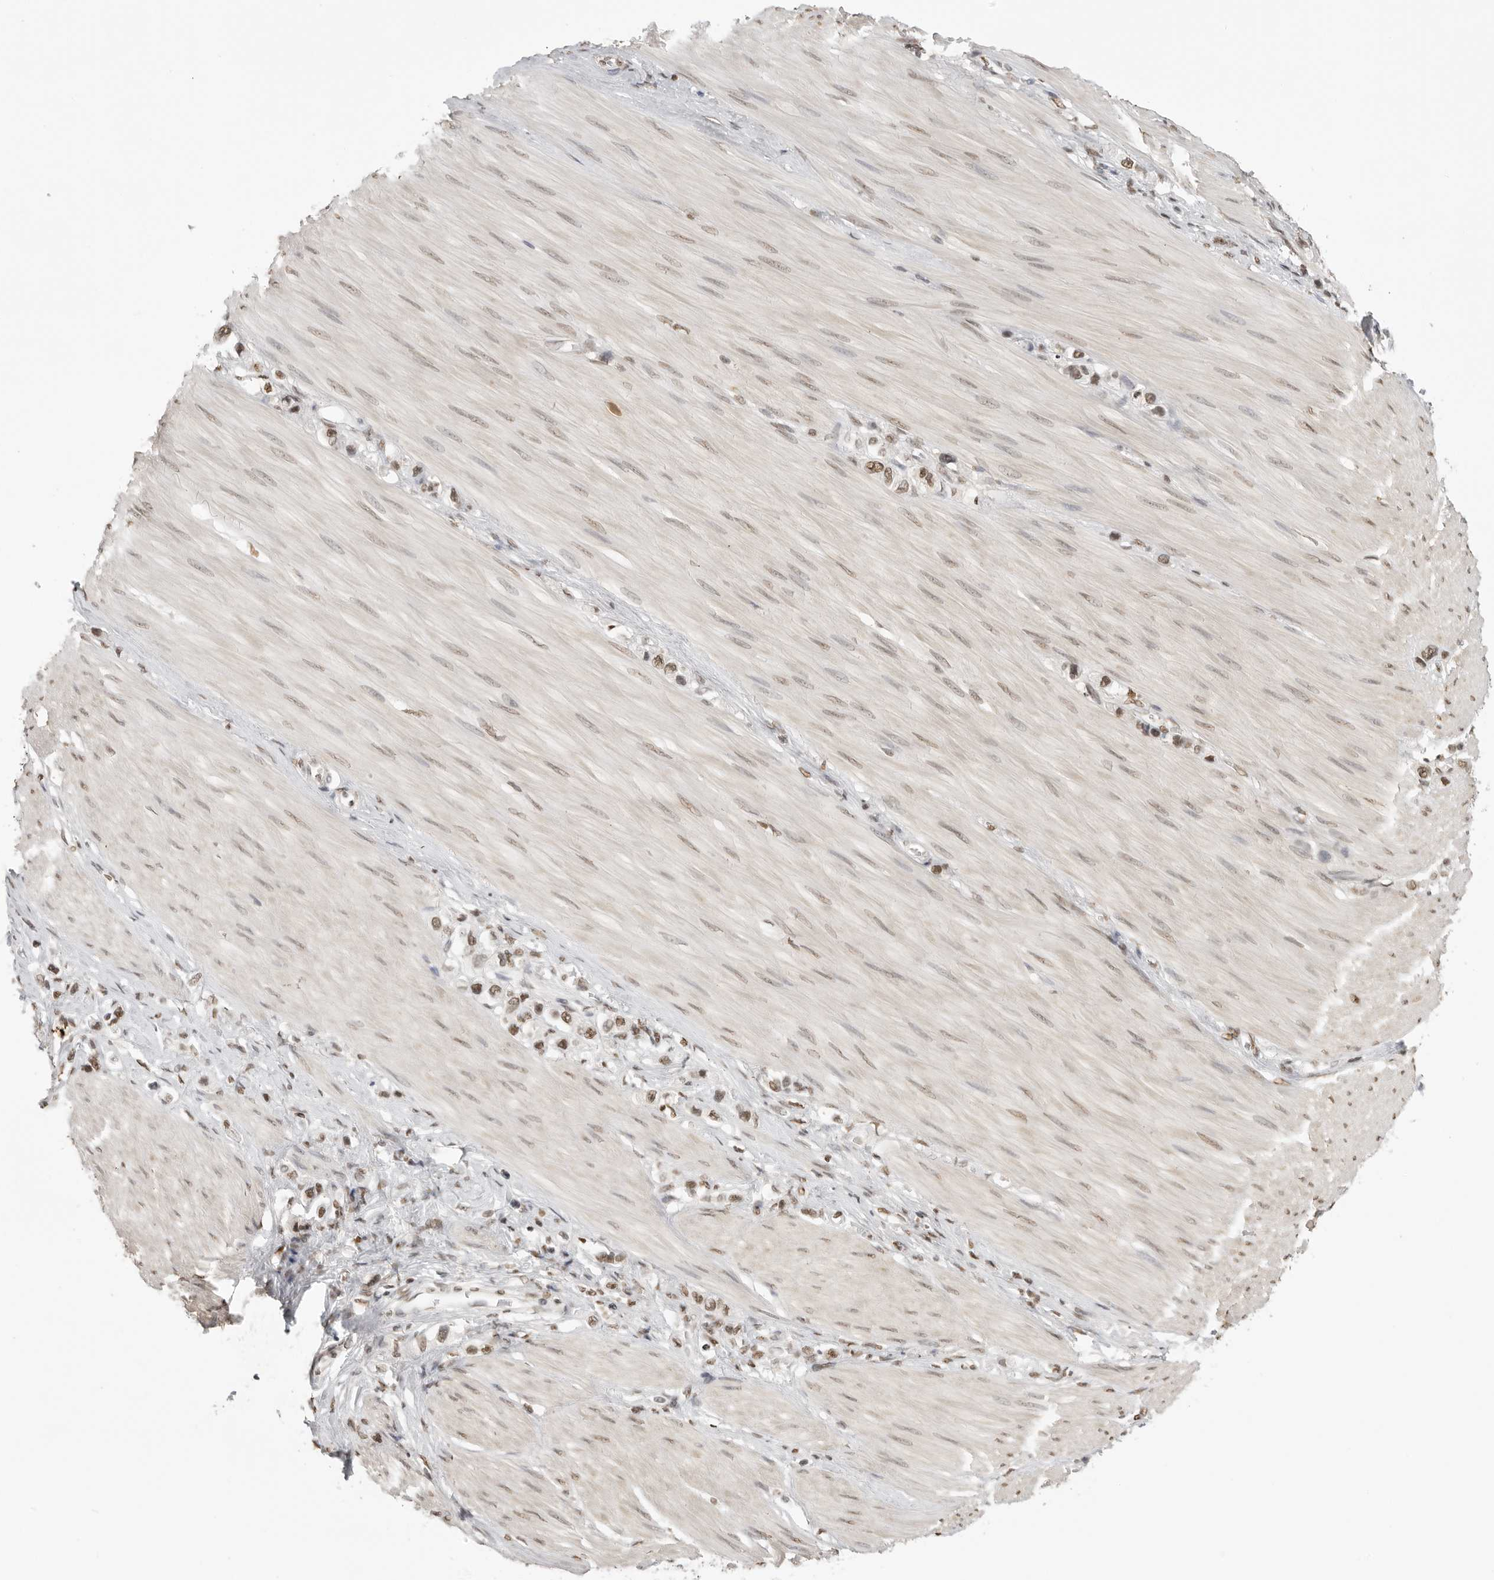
{"staining": {"intensity": "moderate", "quantity": ">75%", "location": "nuclear"}, "tissue": "stomach cancer", "cell_type": "Tumor cells", "image_type": "cancer", "snomed": [{"axis": "morphology", "description": "Adenocarcinoma, NOS"}, {"axis": "topography", "description": "Stomach"}], "caption": "Stomach adenocarcinoma stained with DAB (3,3'-diaminobenzidine) IHC reveals medium levels of moderate nuclear positivity in about >75% of tumor cells. (IHC, brightfield microscopy, high magnification).", "gene": "RPA2", "patient": {"sex": "female", "age": 65}}